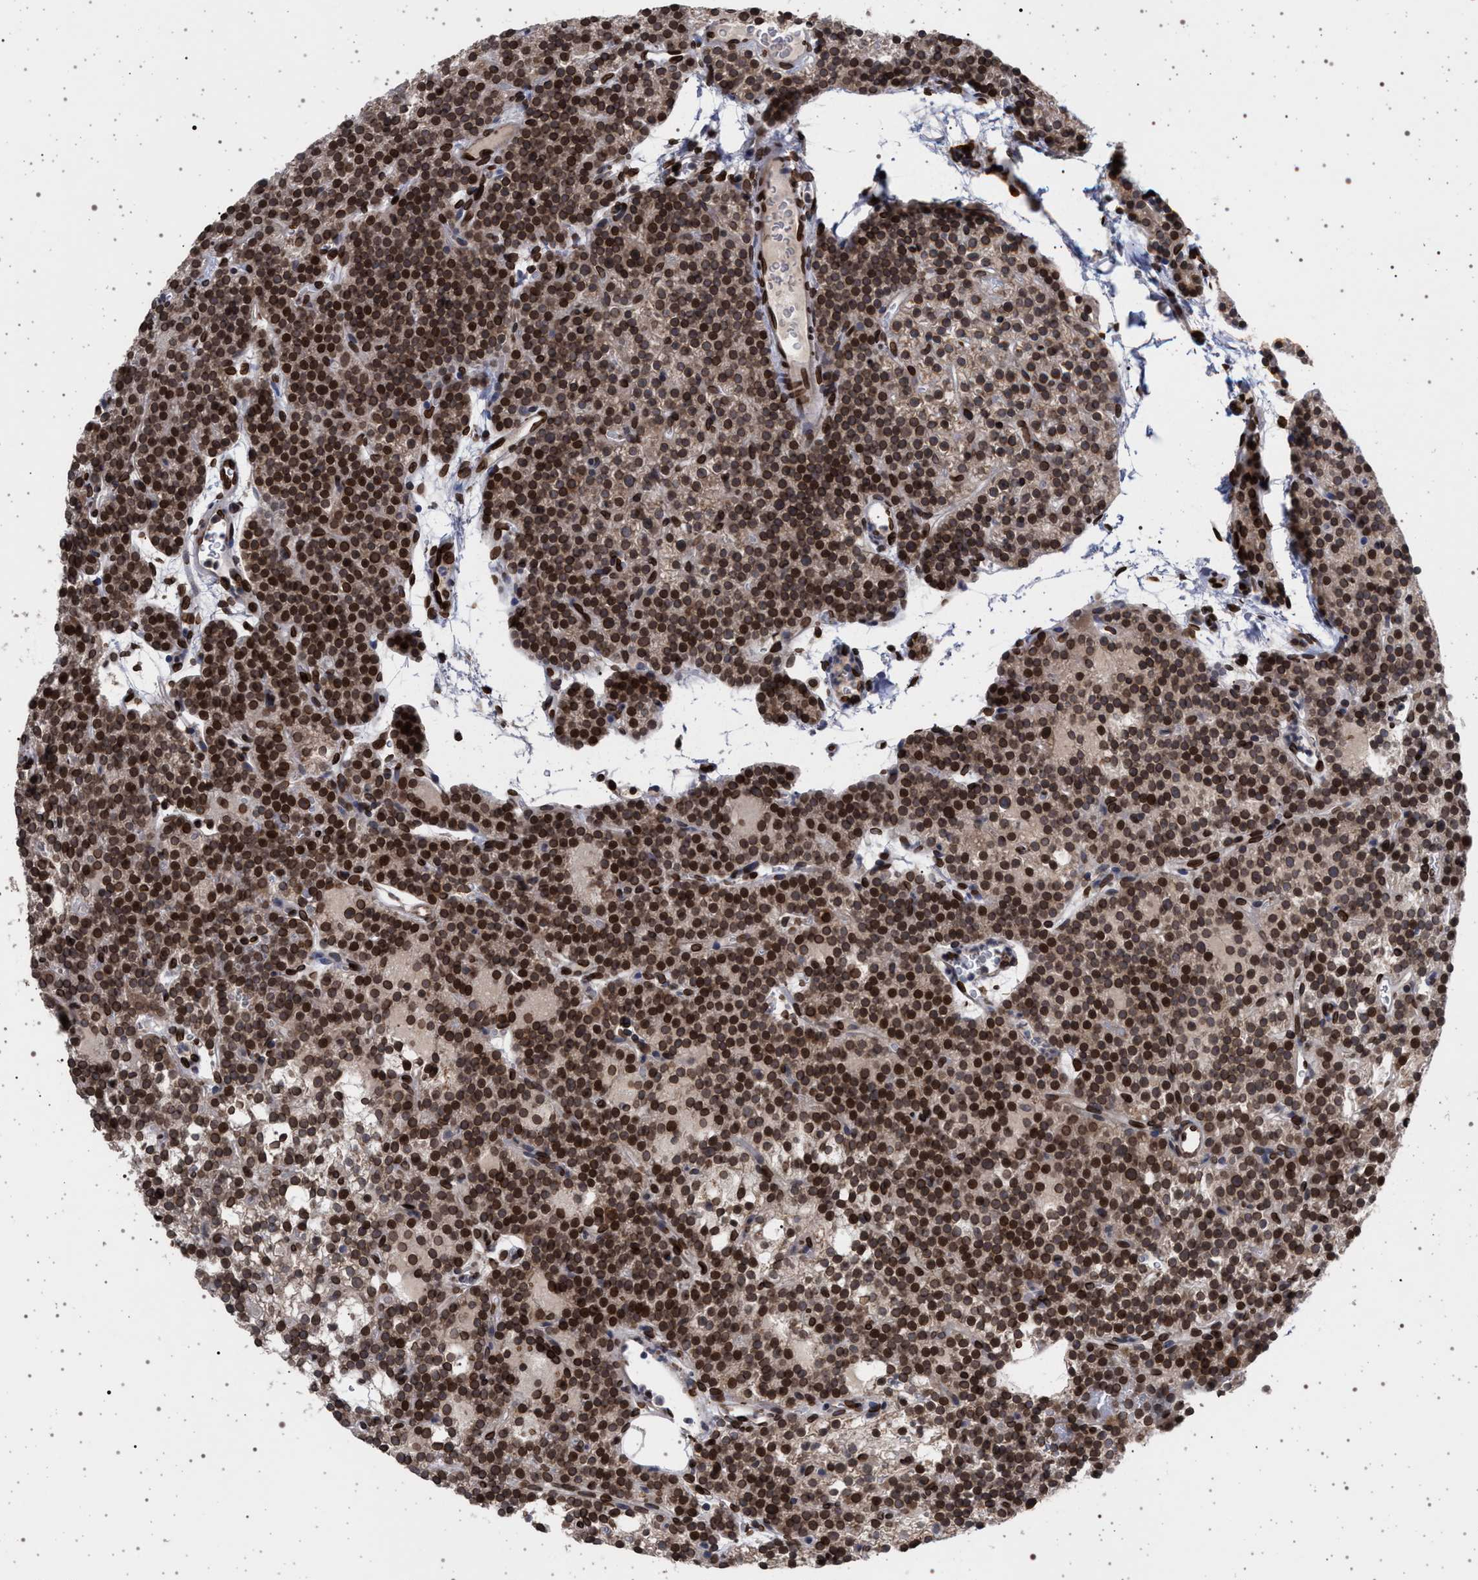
{"staining": {"intensity": "strong", "quantity": ">75%", "location": "cytoplasmic/membranous,nuclear"}, "tissue": "parathyroid gland", "cell_type": "Glandular cells", "image_type": "normal", "snomed": [{"axis": "morphology", "description": "Normal tissue, NOS"}, {"axis": "morphology", "description": "Adenoma, NOS"}, {"axis": "topography", "description": "Parathyroid gland"}], "caption": "High-magnification brightfield microscopy of unremarkable parathyroid gland stained with DAB (3,3'-diaminobenzidine) (brown) and counterstained with hematoxylin (blue). glandular cells exhibit strong cytoplasmic/membranous,nuclear expression is present in approximately>75% of cells. (DAB (3,3'-diaminobenzidine) IHC, brown staining for protein, blue staining for nuclei).", "gene": "ING2", "patient": {"sex": "female", "age": 74}}